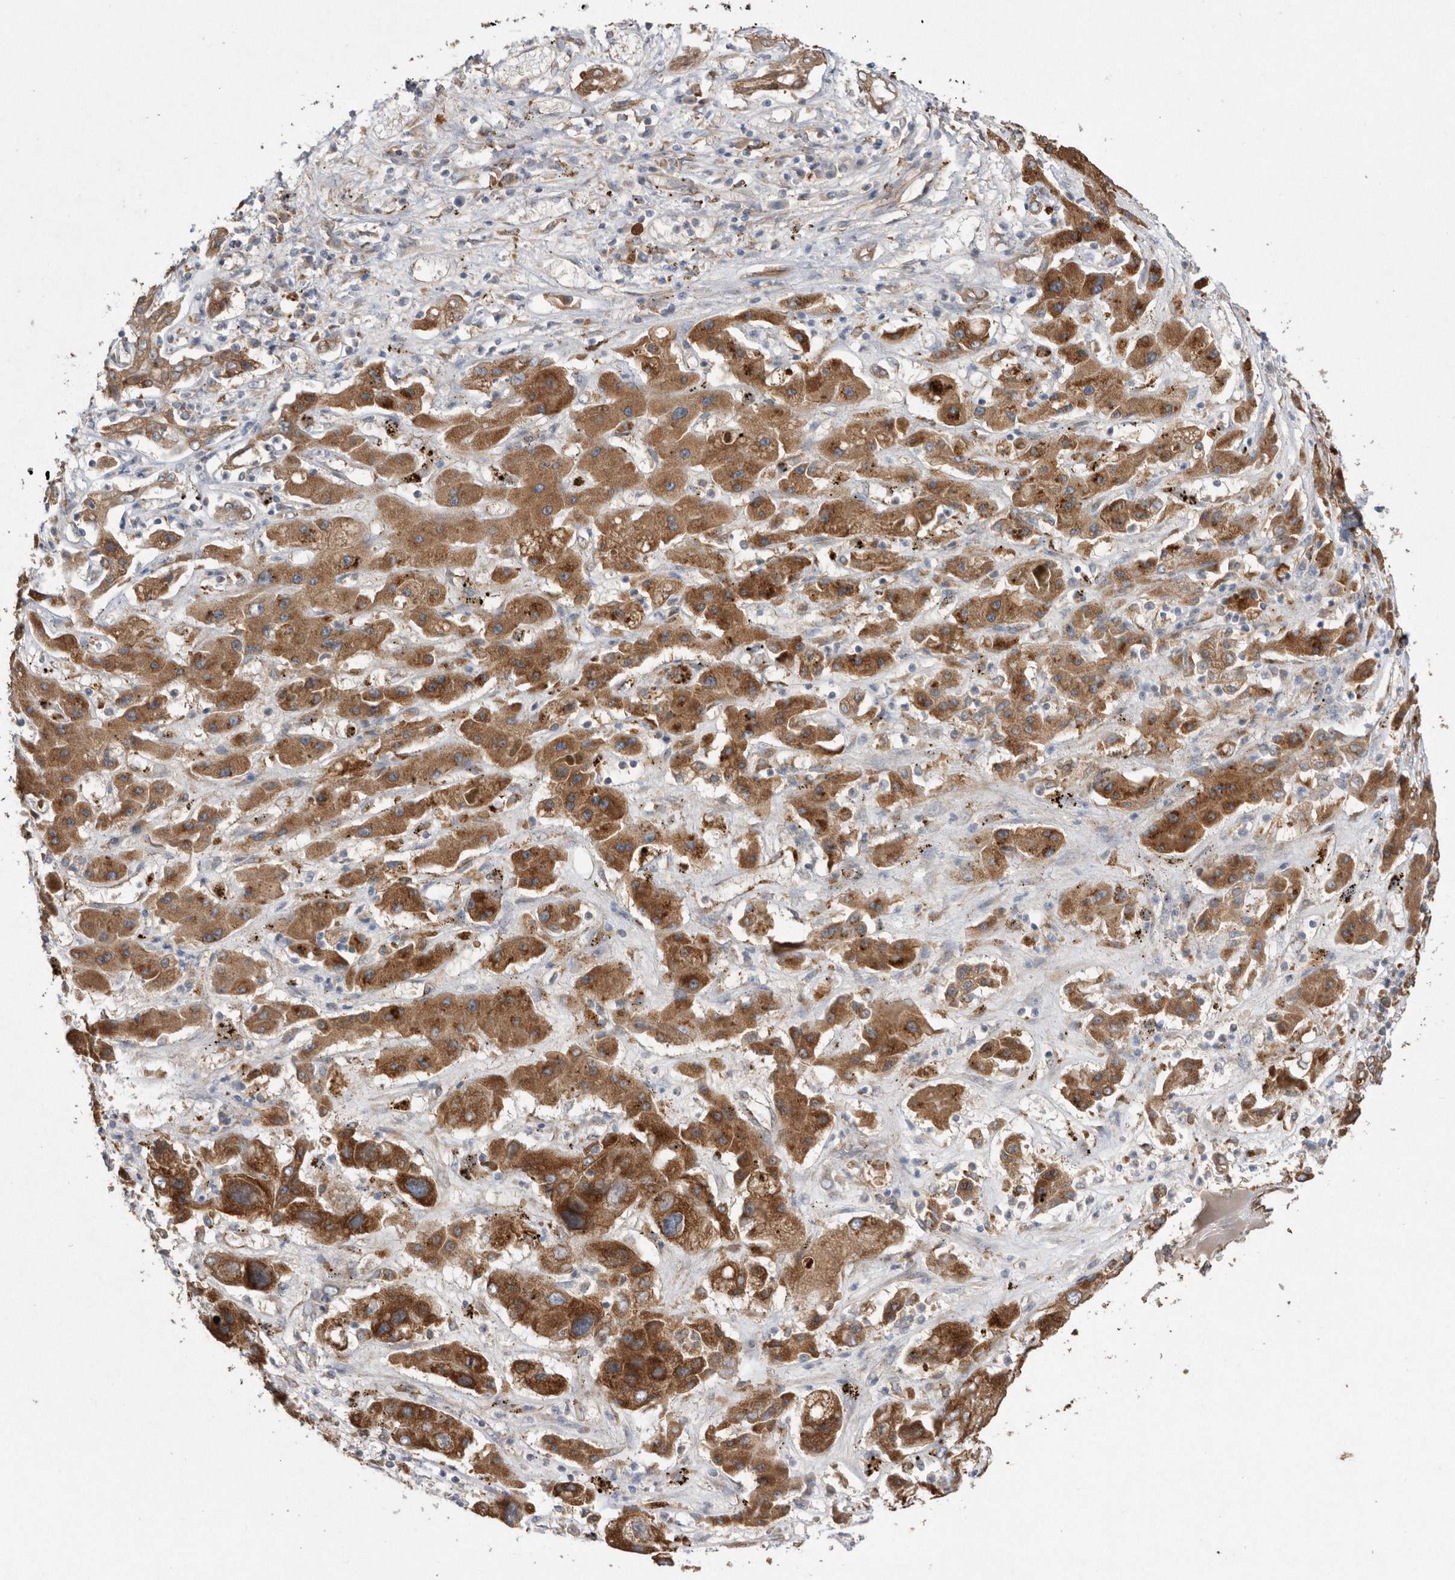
{"staining": {"intensity": "strong", "quantity": ">75%", "location": "cytoplasmic/membranous"}, "tissue": "liver cancer", "cell_type": "Tumor cells", "image_type": "cancer", "snomed": [{"axis": "morphology", "description": "Cholangiocarcinoma"}, {"axis": "topography", "description": "Liver"}], "caption": "Liver cholangiocarcinoma tissue shows strong cytoplasmic/membranous expression in approximately >75% of tumor cells, visualized by immunohistochemistry. (DAB (3,3'-diaminobenzidine) = brown stain, brightfield microscopy at high magnification).", "gene": "PON2", "patient": {"sex": "male", "age": 67}}